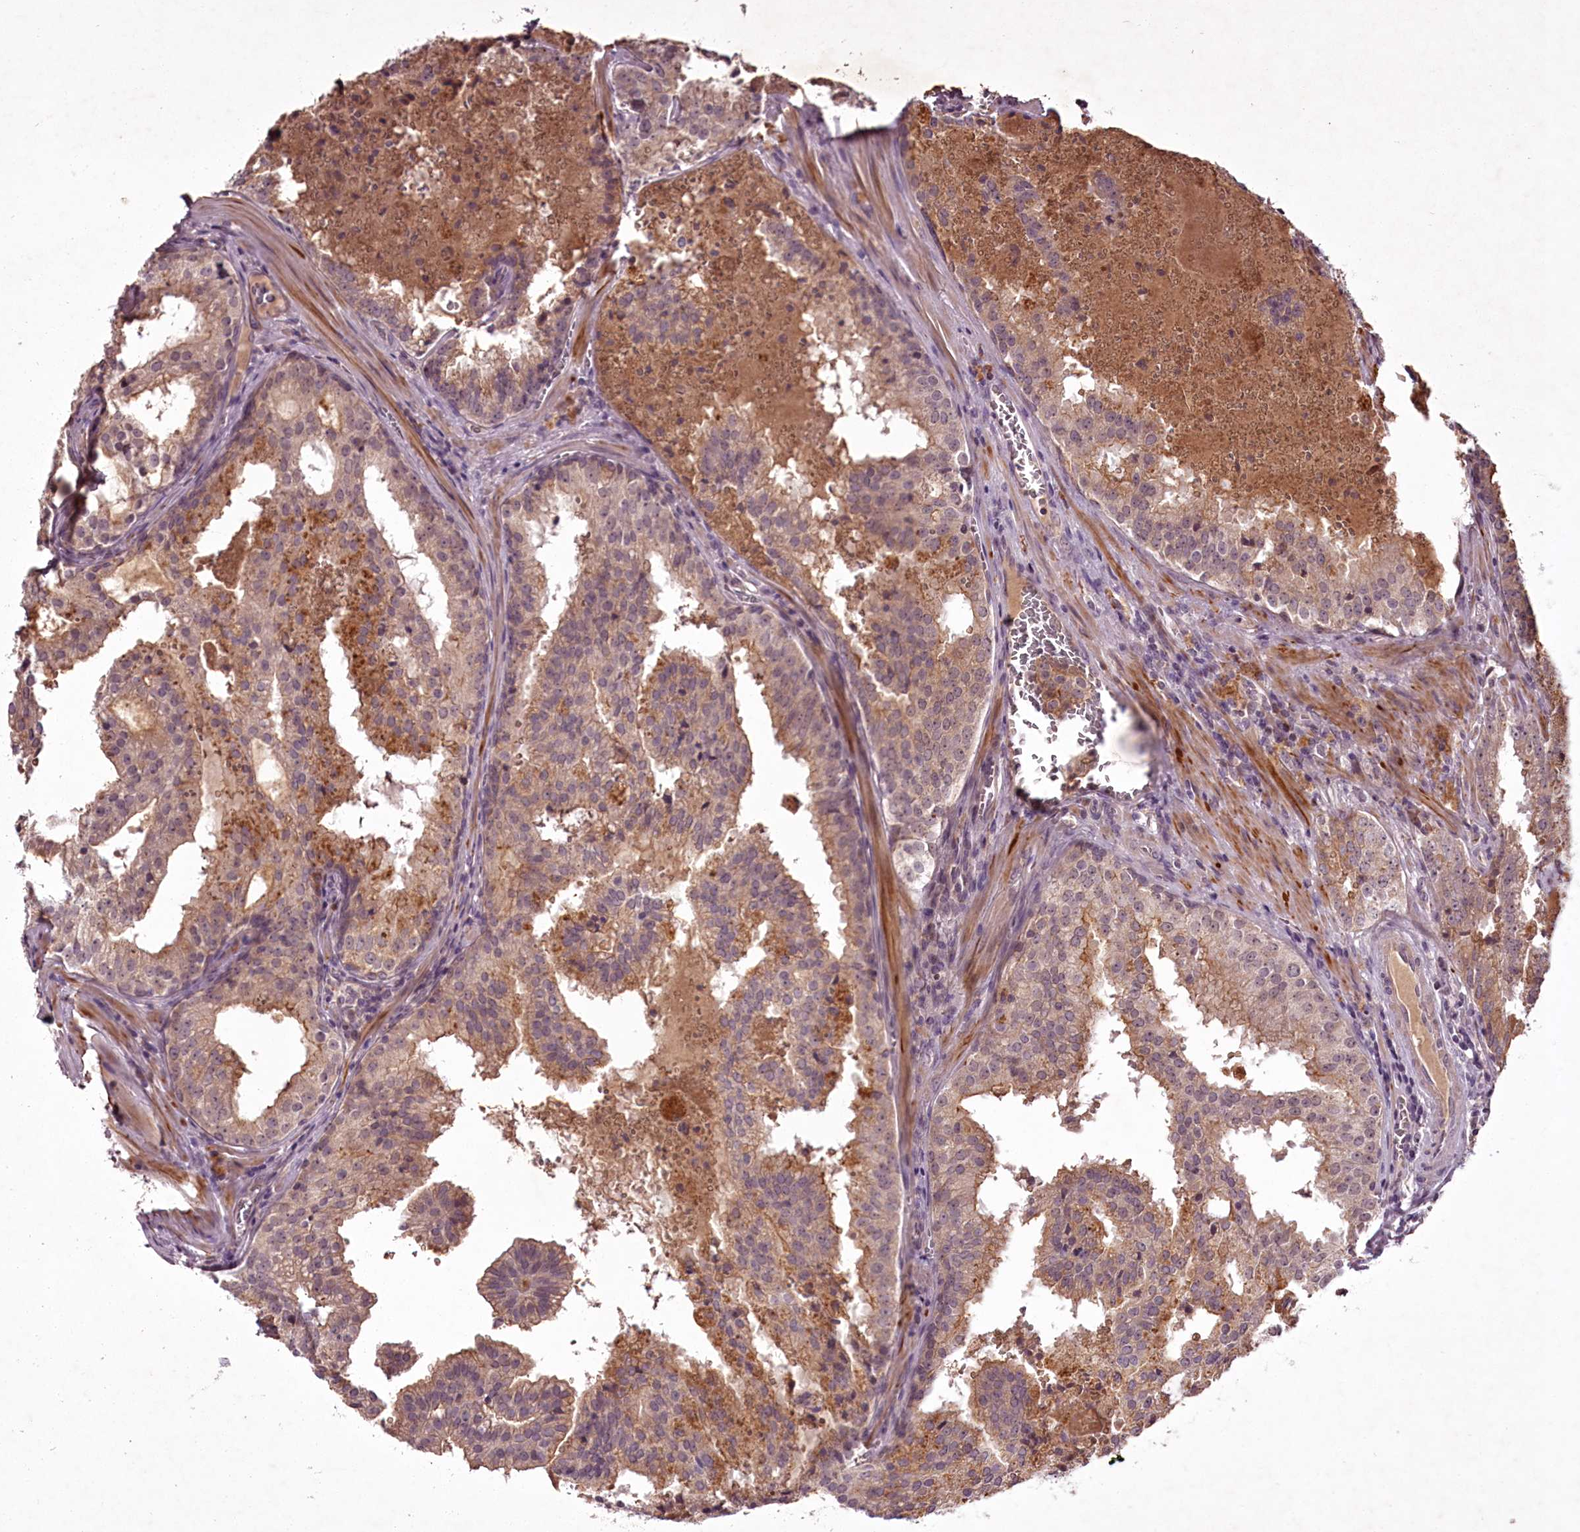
{"staining": {"intensity": "moderate", "quantity": "25%-75%", "location": "cytoplasmic/membranous"}, "tissue": "prostate cancer", "cell_type": "Tumor cells", "image_type": "cancer", "snomed": [{"axis": "morphology", "description": "Adenocarcinoma, High grade"}, {"axis": "topography", "description": "Prostate"}], "caption": "Protein staining of prostate cancer tissue exhibits moderate cytoplasmic/membranous positivity in about 25%-75% of tumor cells. The staining was performed using DAB (3,3'-diaminobenzidine), with brown indicating positive protein expression. Nuclei are stained blue with hematoxylin.", "gene": "RBMXL2", "patient": {"sex": "male", "age": 68}}